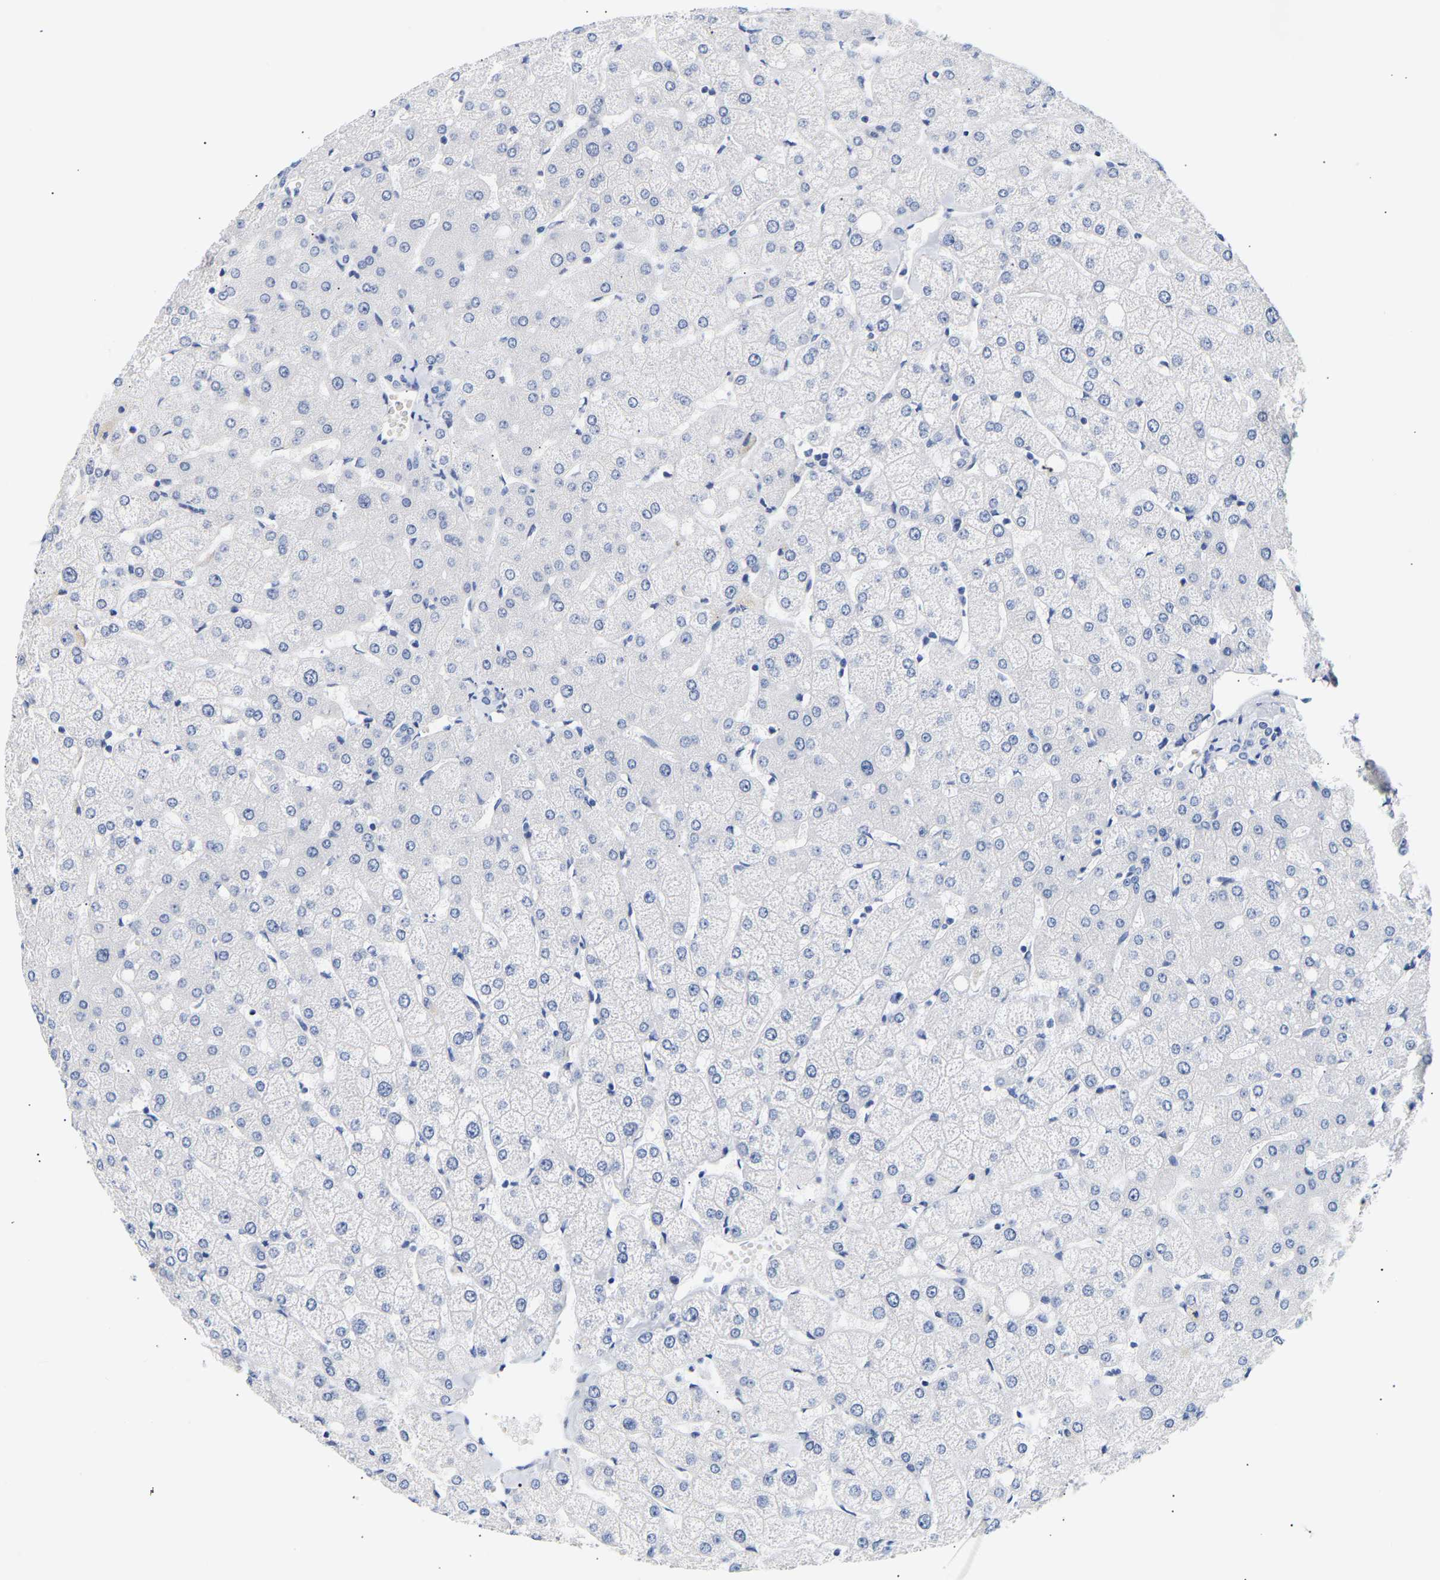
{"staining": {"intensity": "negative", "quantity": "none", "location": "none"}, "tissue": "liver", "cell_type": "Cholangiocytes", "image_type": "normal", "snomed": [{"axis": "morphology", "description": "Normal tissue, NOS"}, {"axis": "topography", "description": "Liver"}], "caption": "Immunohistochemical staining of normal liver demonstrates no significant expression in cholangiocytes. (DAB (3,3'-diaminobenzidine) IHC, high magnification).", "gene": "SPINK2", "patient": {"sex": "female", "age": 54}}